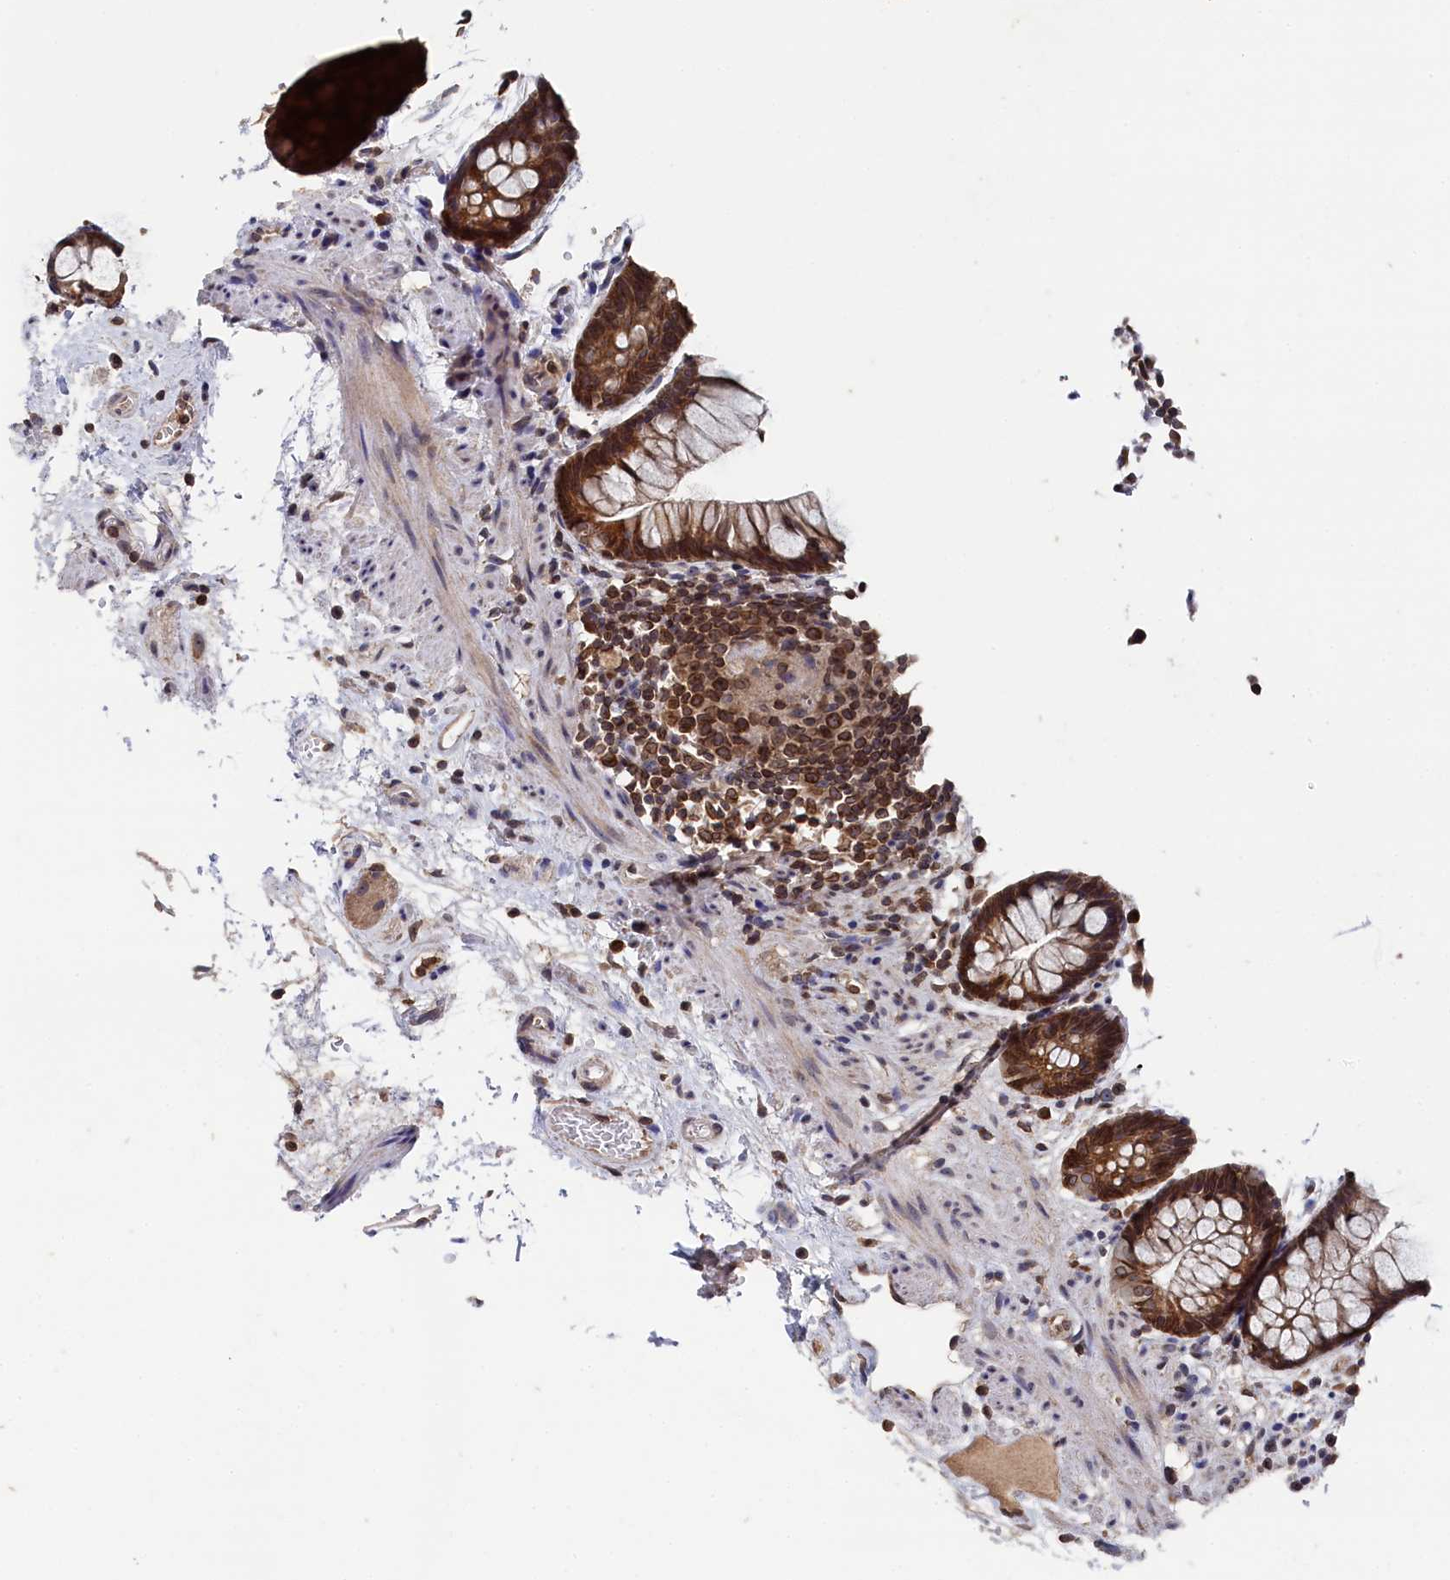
{"staining": {"intensity": "moderate", "quantity": ">75%", "location": "cytoplasmic/membranous,nuclear"}, "tissue": "rectum", "cell_type": "Glandular cells", "image_type": "normal", "snomed": [{"axis": "morphology", "description": "Normal tissue, NOS"}, {"axis": "topography", "description": "Rectum"}], "caption": "High-magnification brightfield microscopy of unremarkable rectum stained with DAB (3,3'-diaminobenzidine) (brown) and counterstained with hematoxylin (blue). glandular cells exhibit moderate cytoplasmic/membranous,nuclear expression is seen in approximately>75% of cells.", "gene": "ANKEF1", "patient": {"sex": "male", "age": 64}}